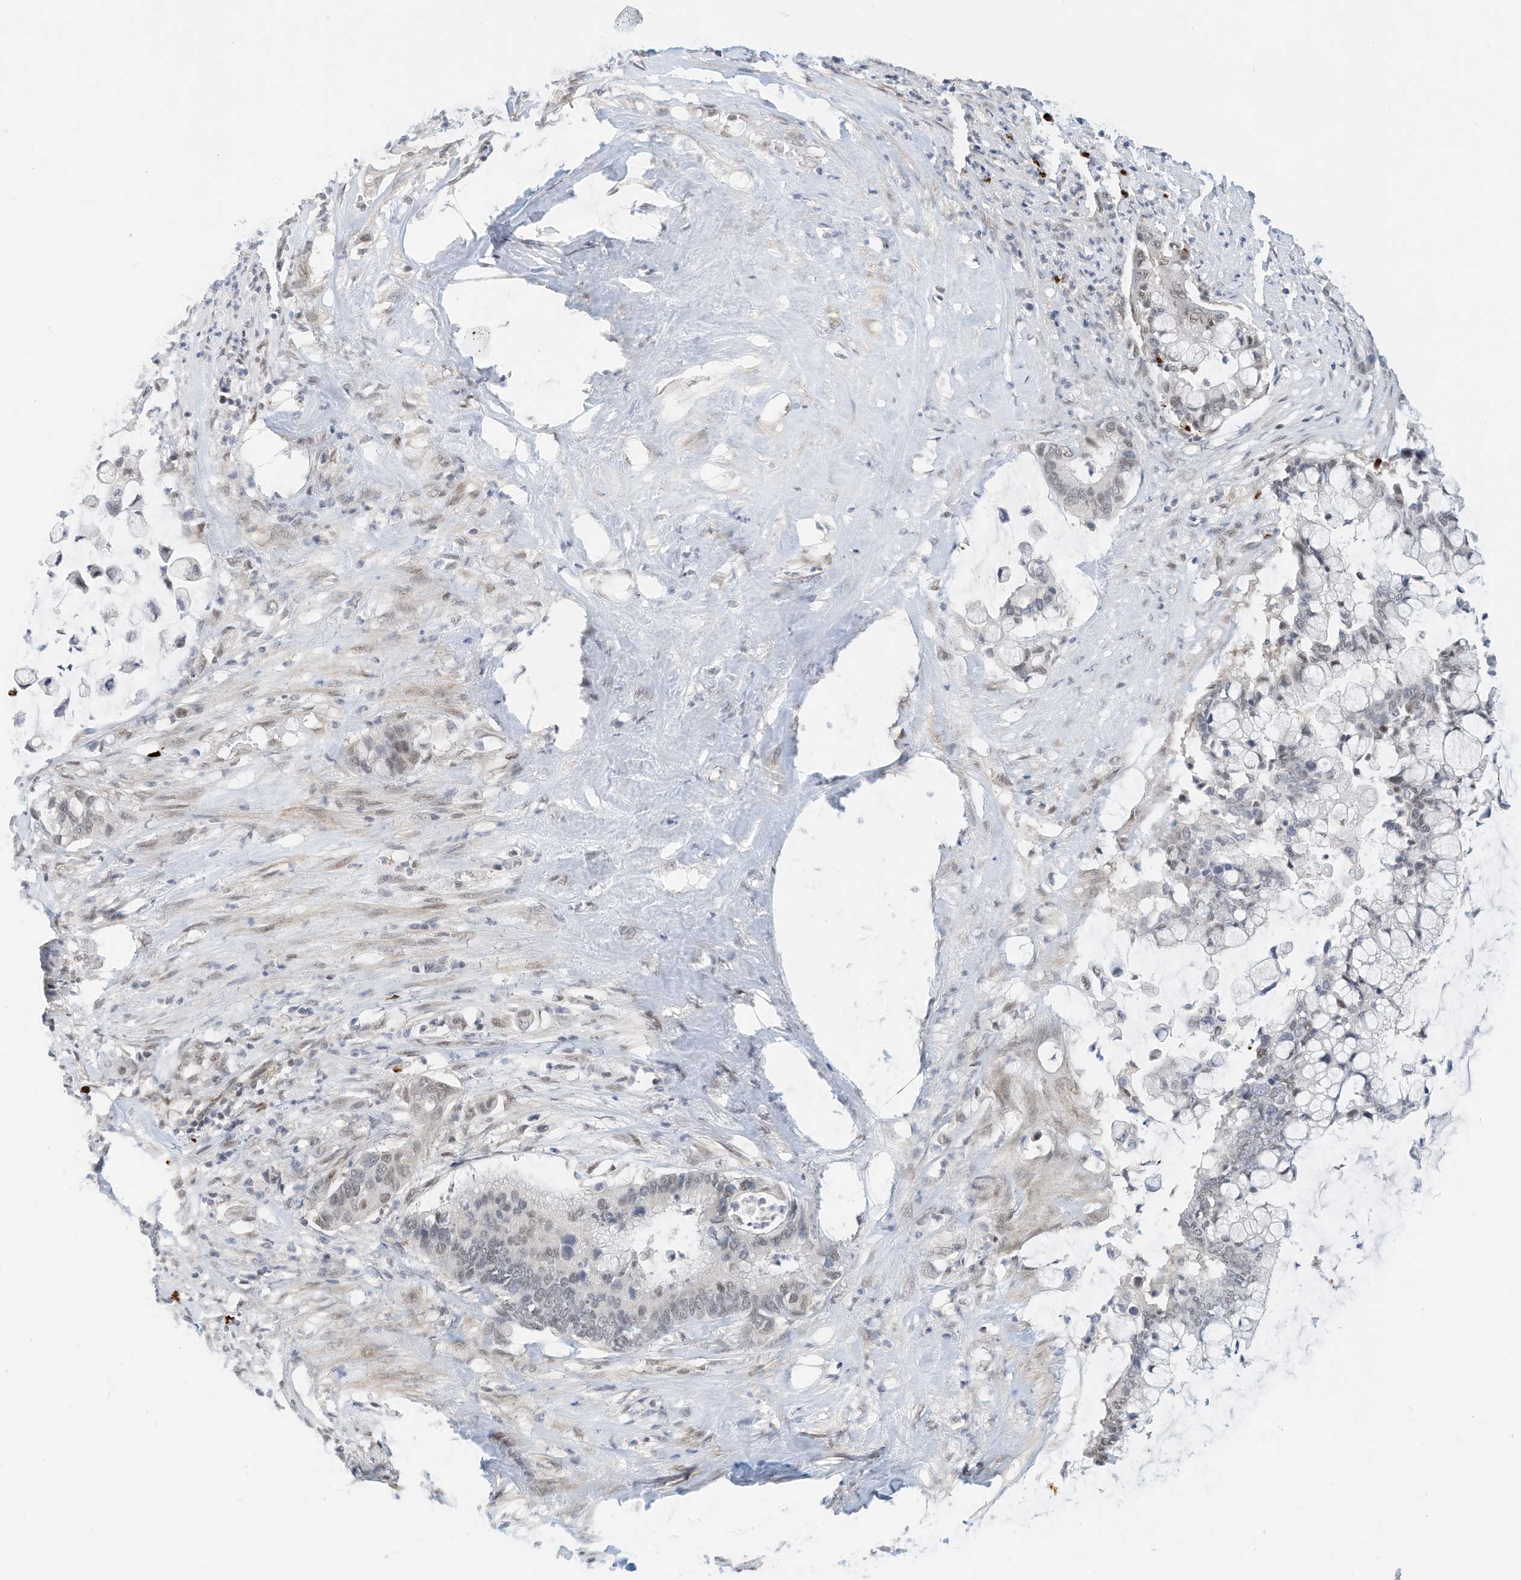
{"staining": {"intensity": "negative", "quantity": "none", "location": "none"}, "tissue": "pancreatic cancer", "cell_type": "Tumor cells", "image_type": "cancer", "snomed": [{"axis": "morphology", "description": "Adenocarcinoma, NOS"}, {"axis": "topography", "description": "Pancreas"}], "caption": "Immunohistochemistry (IHC) image of pancreatic cancer stained for a protein (brown), which displays no positivity in tumor cells.", "gene": "OGT", "patient": {"sex": "male", "age": 41}}